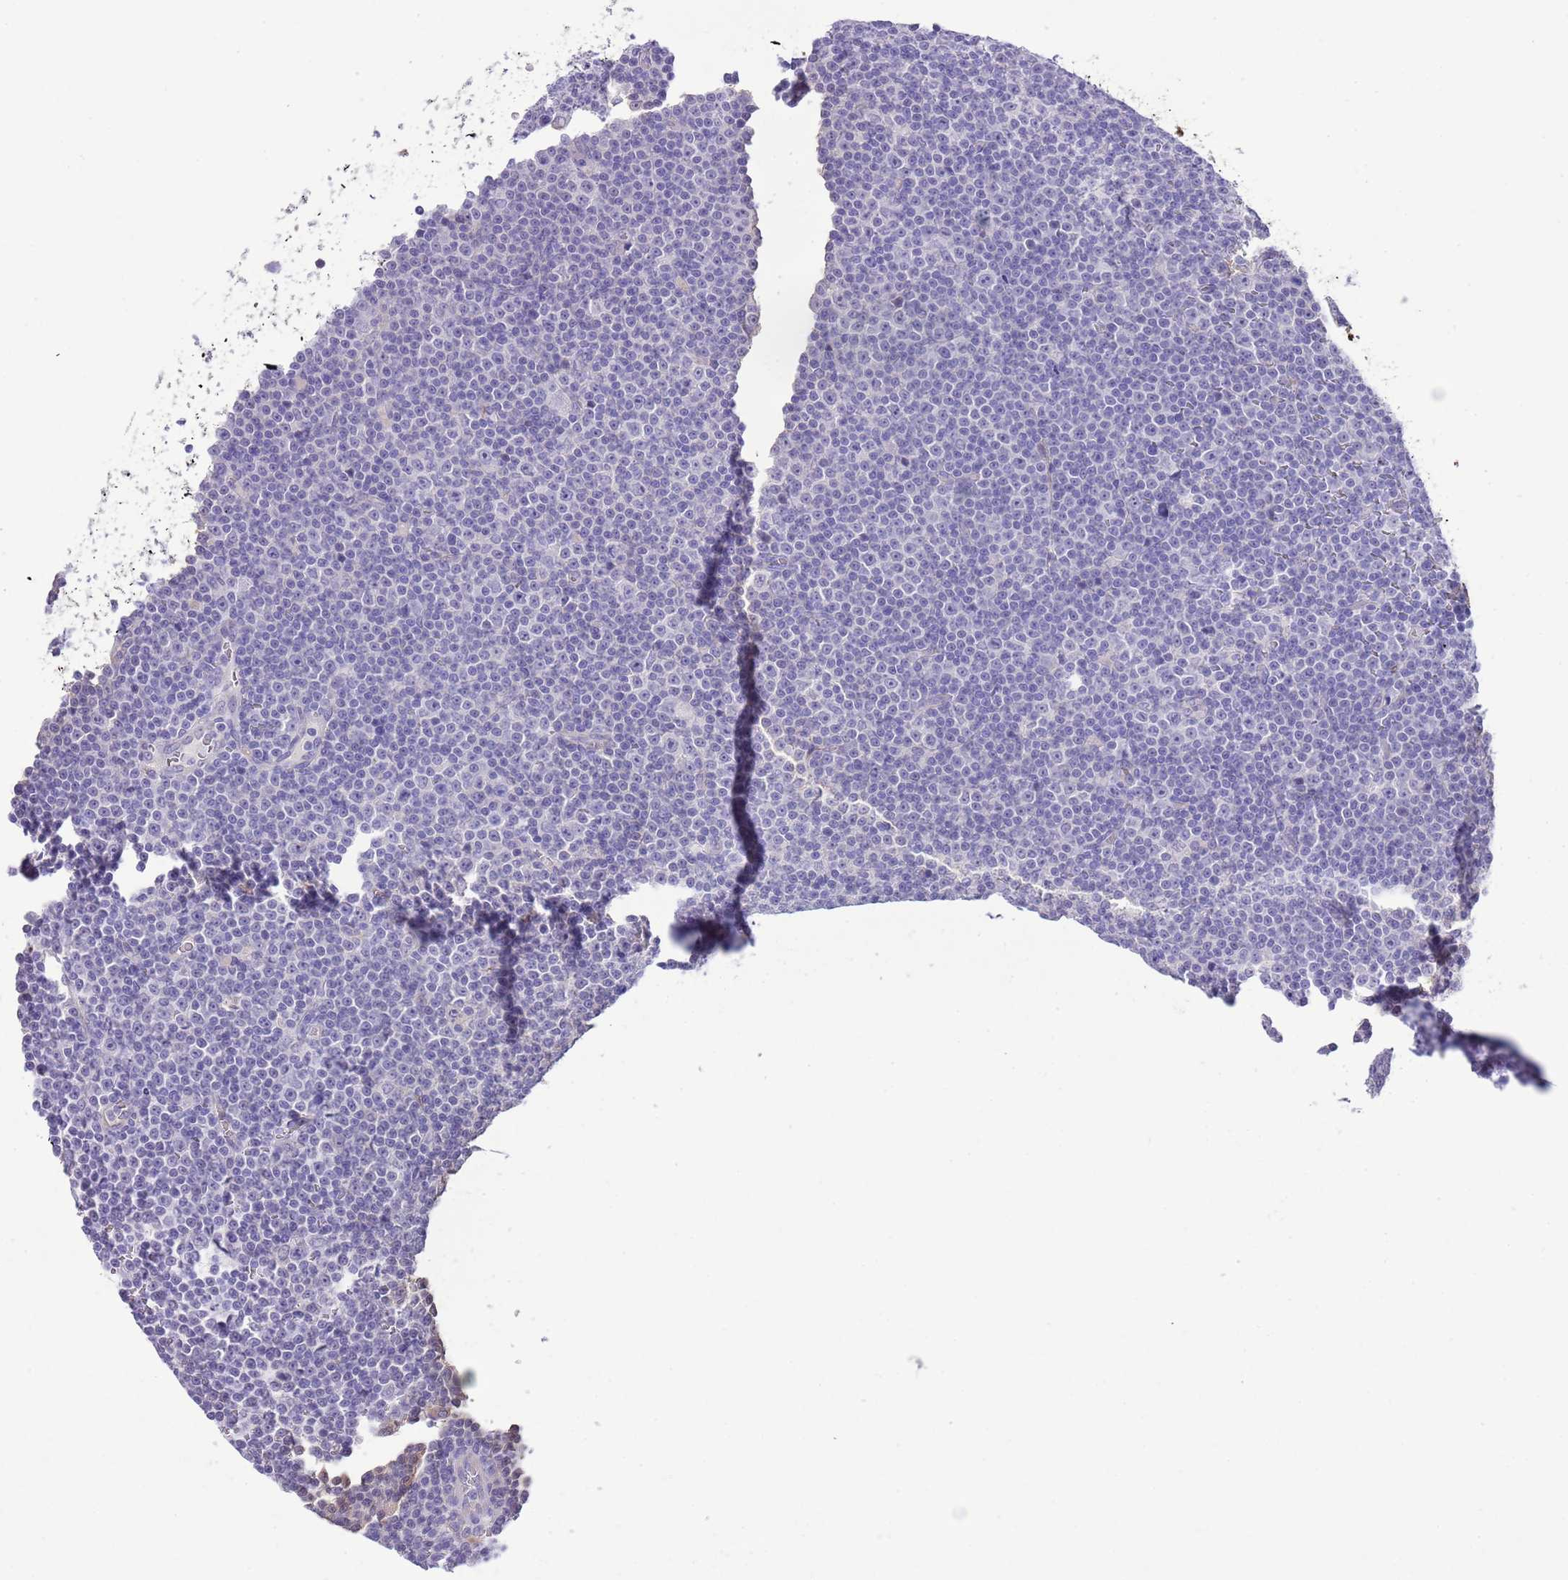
{"staining": {"intensity": "negative", "quantity": "none", "location": "none"}, "tissue": "lymphoma", "cell_type": "Tumor cells", "image_type": "cancer", "snomed": [{"axis": "morphology", "description": "Malignant lymphoma, non-Hodgkin's type, Low grade"}, {"axis": "topography", "description": "Lymph node"}], "caption": "This is a histopathology image of immunohistochemistry (IHC) staining of low-grade malignant lymphoma, non-Hodgkin's type, which shows no positivity in tumor cells.", "gene": "IGF1", "patient": {"sex": "female", "age": 67}}